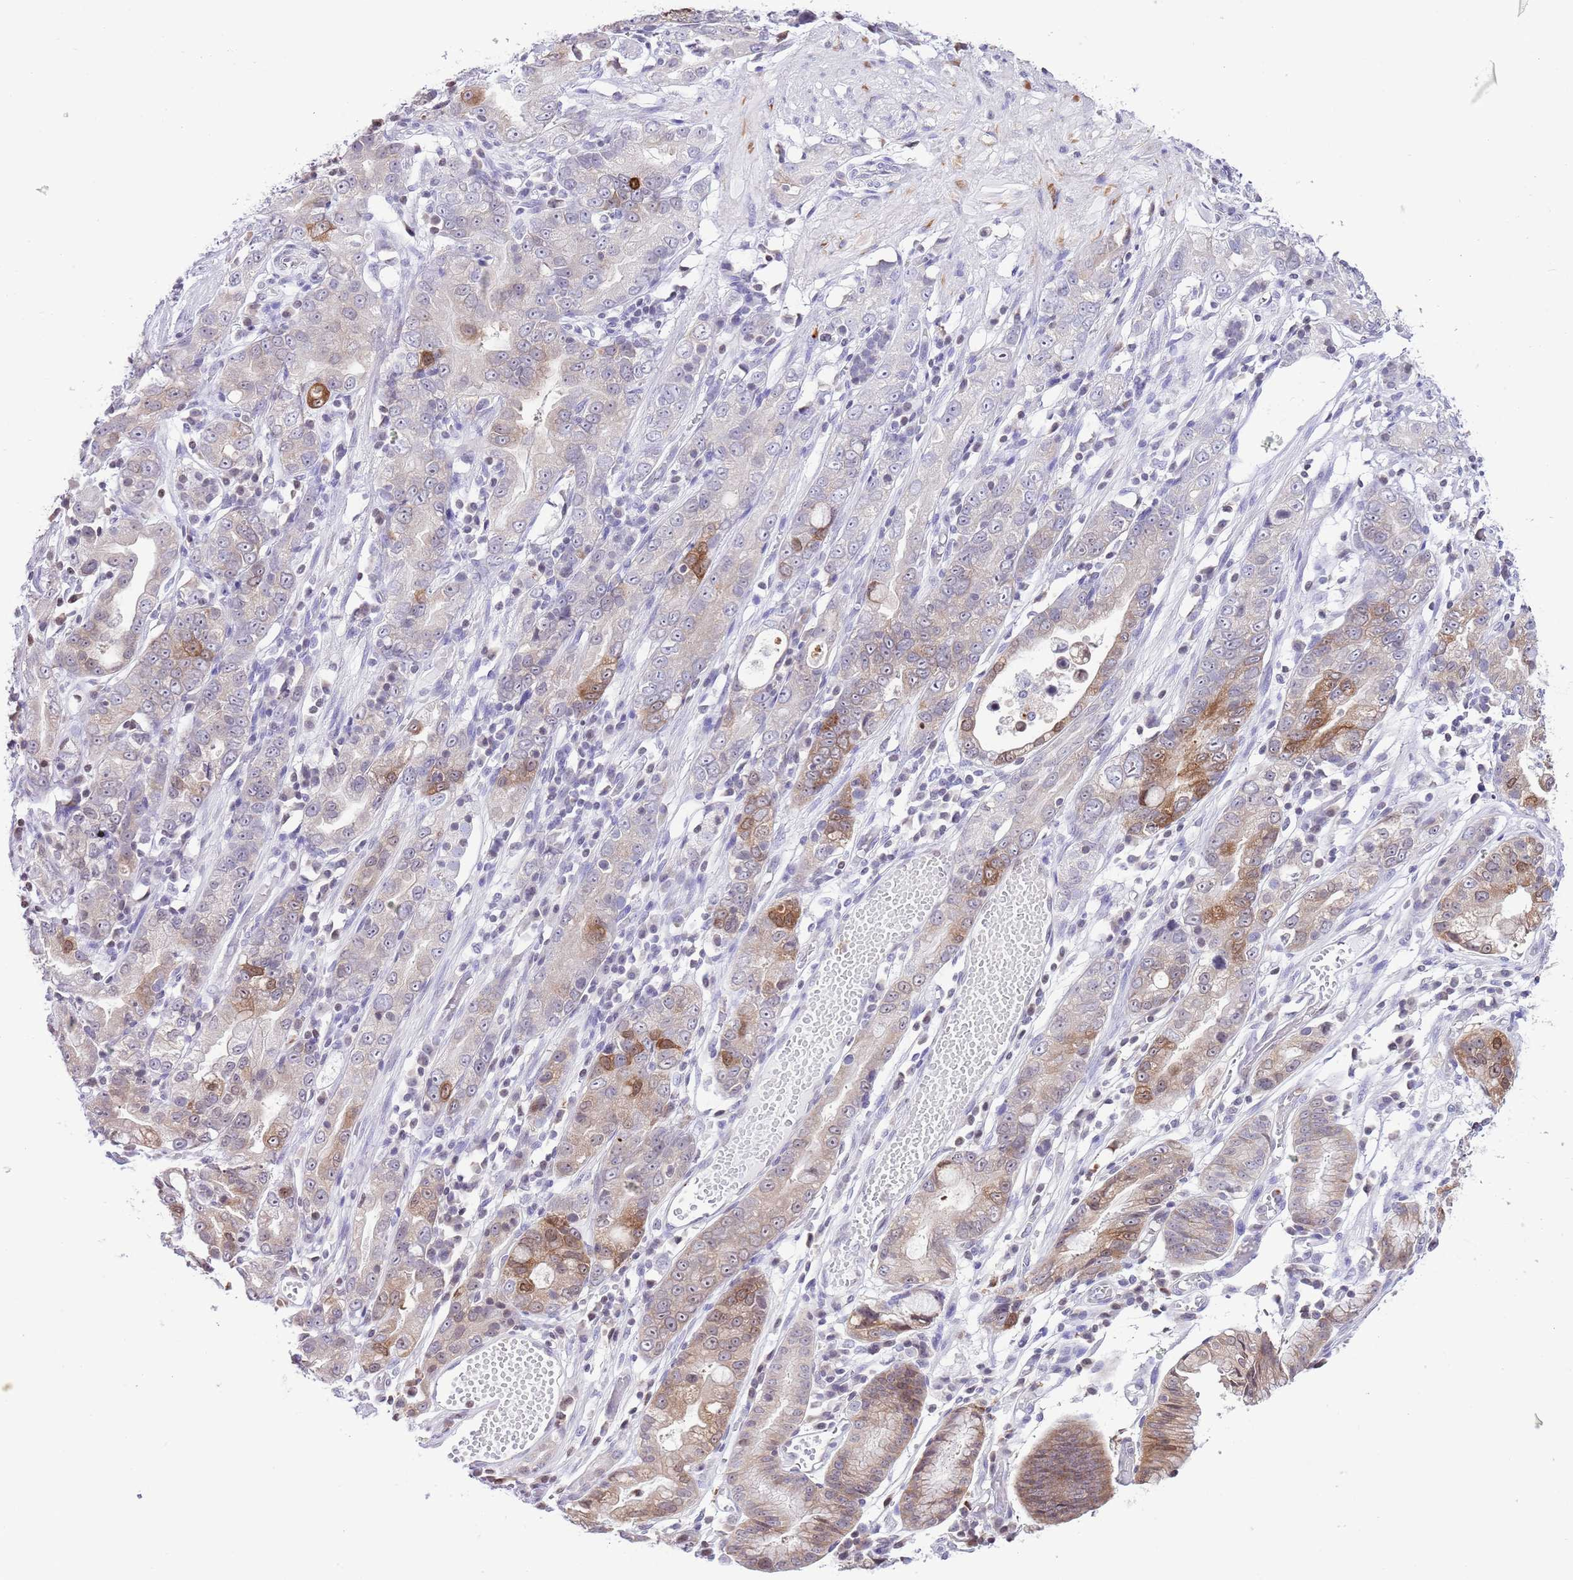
{"staining": {"intensity": "moderate", "quantity": "25%-75%", "location": "cytoplasmic/membranous,nuclear"}, "tissue": "stomach cancer", "cell_type": "Tumor cells", "image_type": "cancer", "snomed": [{"axis": "morphology", "description": "Adenocarcinoma, NOS"}, {"axis": "topography", "description": "Stomach"}], "caption": "A photomicrograph showing moderate cytoplasmic/membranous and nuclear staining in approximately 25%-75% of tumor cells in stomach cancer, as visualized by brown immunohistochemical staining.", "gene": "PRR15", "patient": {"sex": "male", "age": 55}}